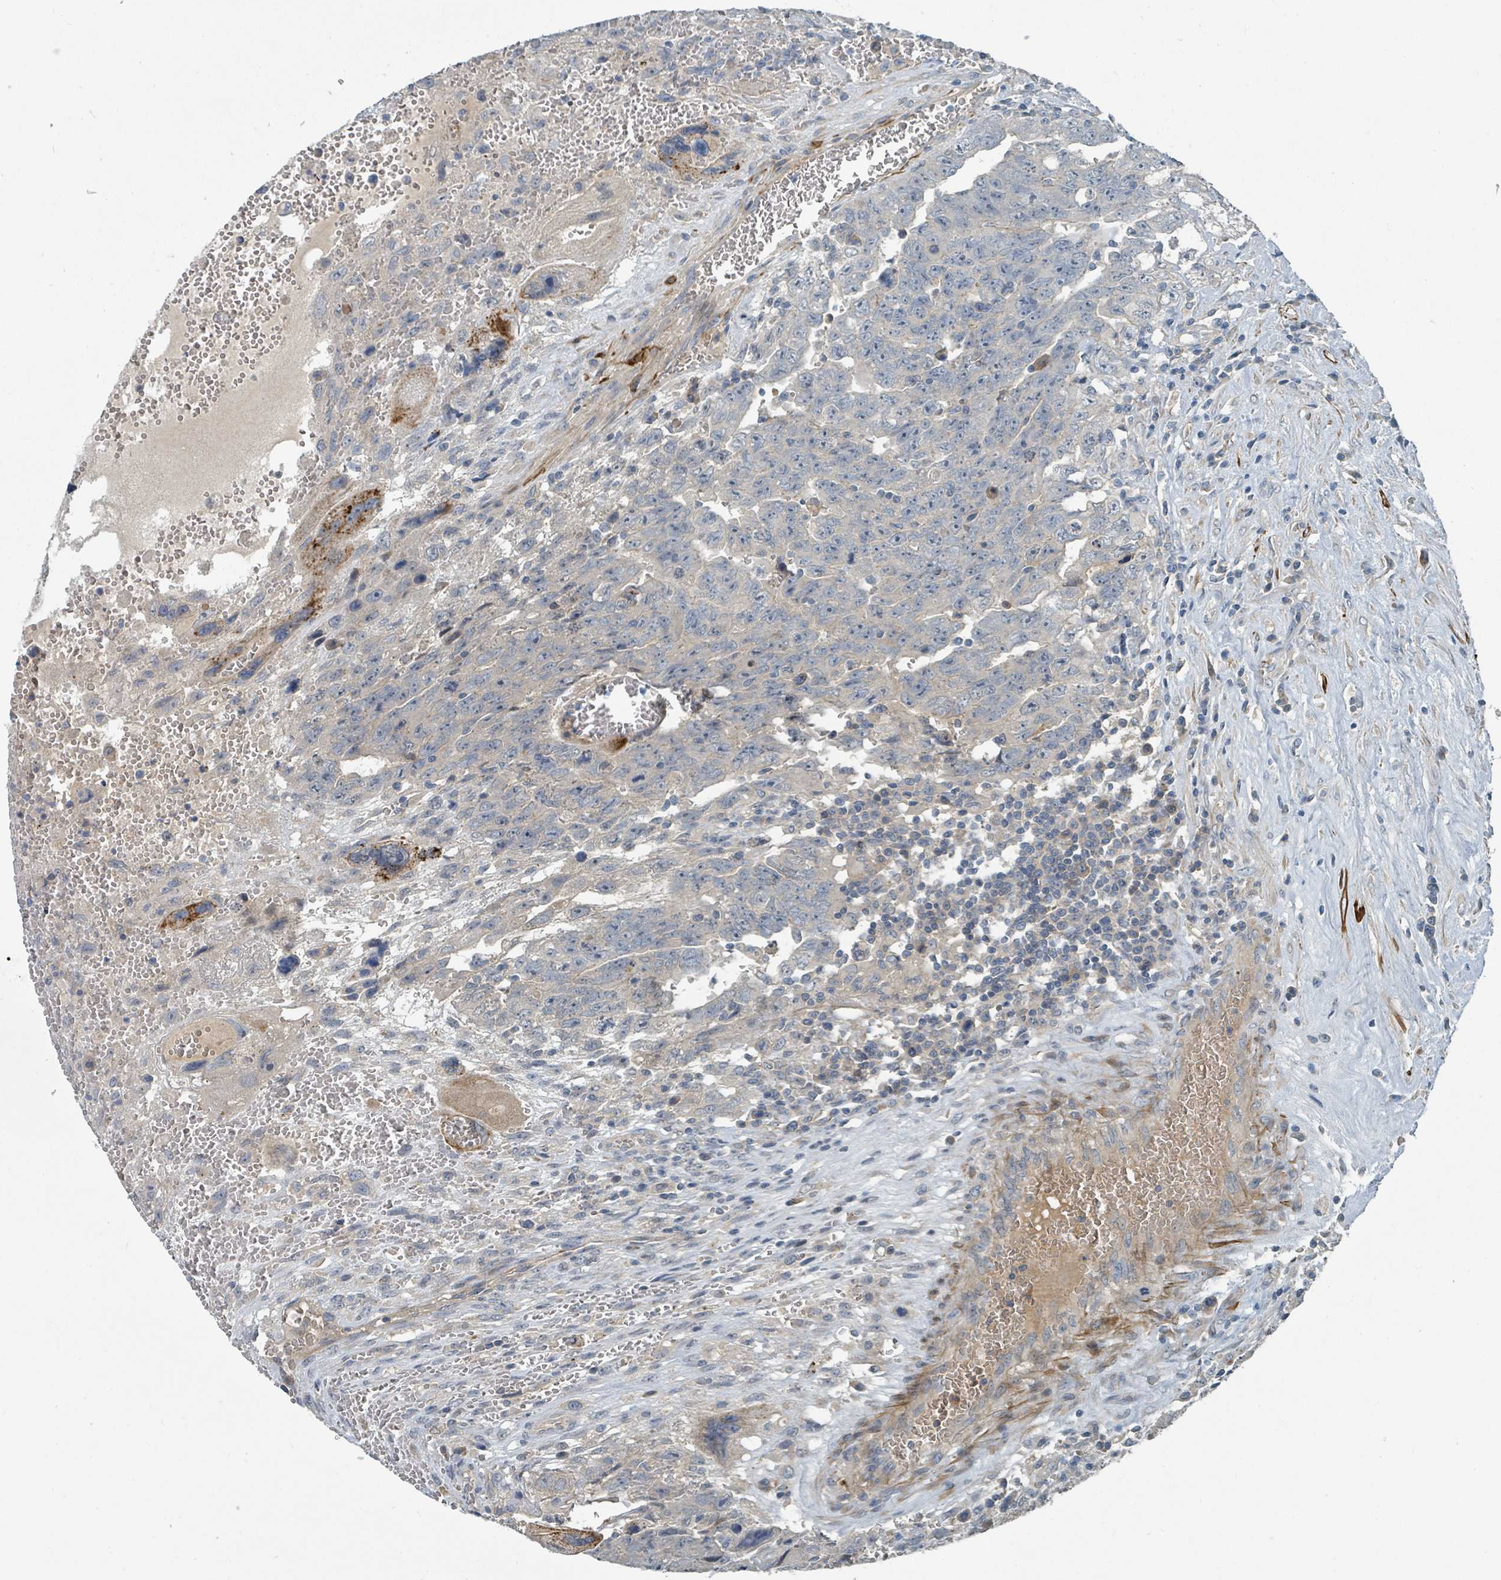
{"staining": {"intensity": "negative", "quantity": "none", "location": "none"}, "tissue": "testis cancer", "cell_type": "Tumor cells", "image_type": "cancer", "snomed": [{"axis": "morphology", "description": "Carcinoma, Embryonal, NOS"}, {"axis": "topography", "description": "Testis"}], "caption": "Micrograph shows no significant protein positivity in tumor cells of testis embryonal carcinoma. (DAB (3,3'-diaminobenzidine) immunohistochemistry (IHC) with hematoxylin counter stain).", "gene": "SLC44A5", "patient": {"sex": "male", "age": 28}}